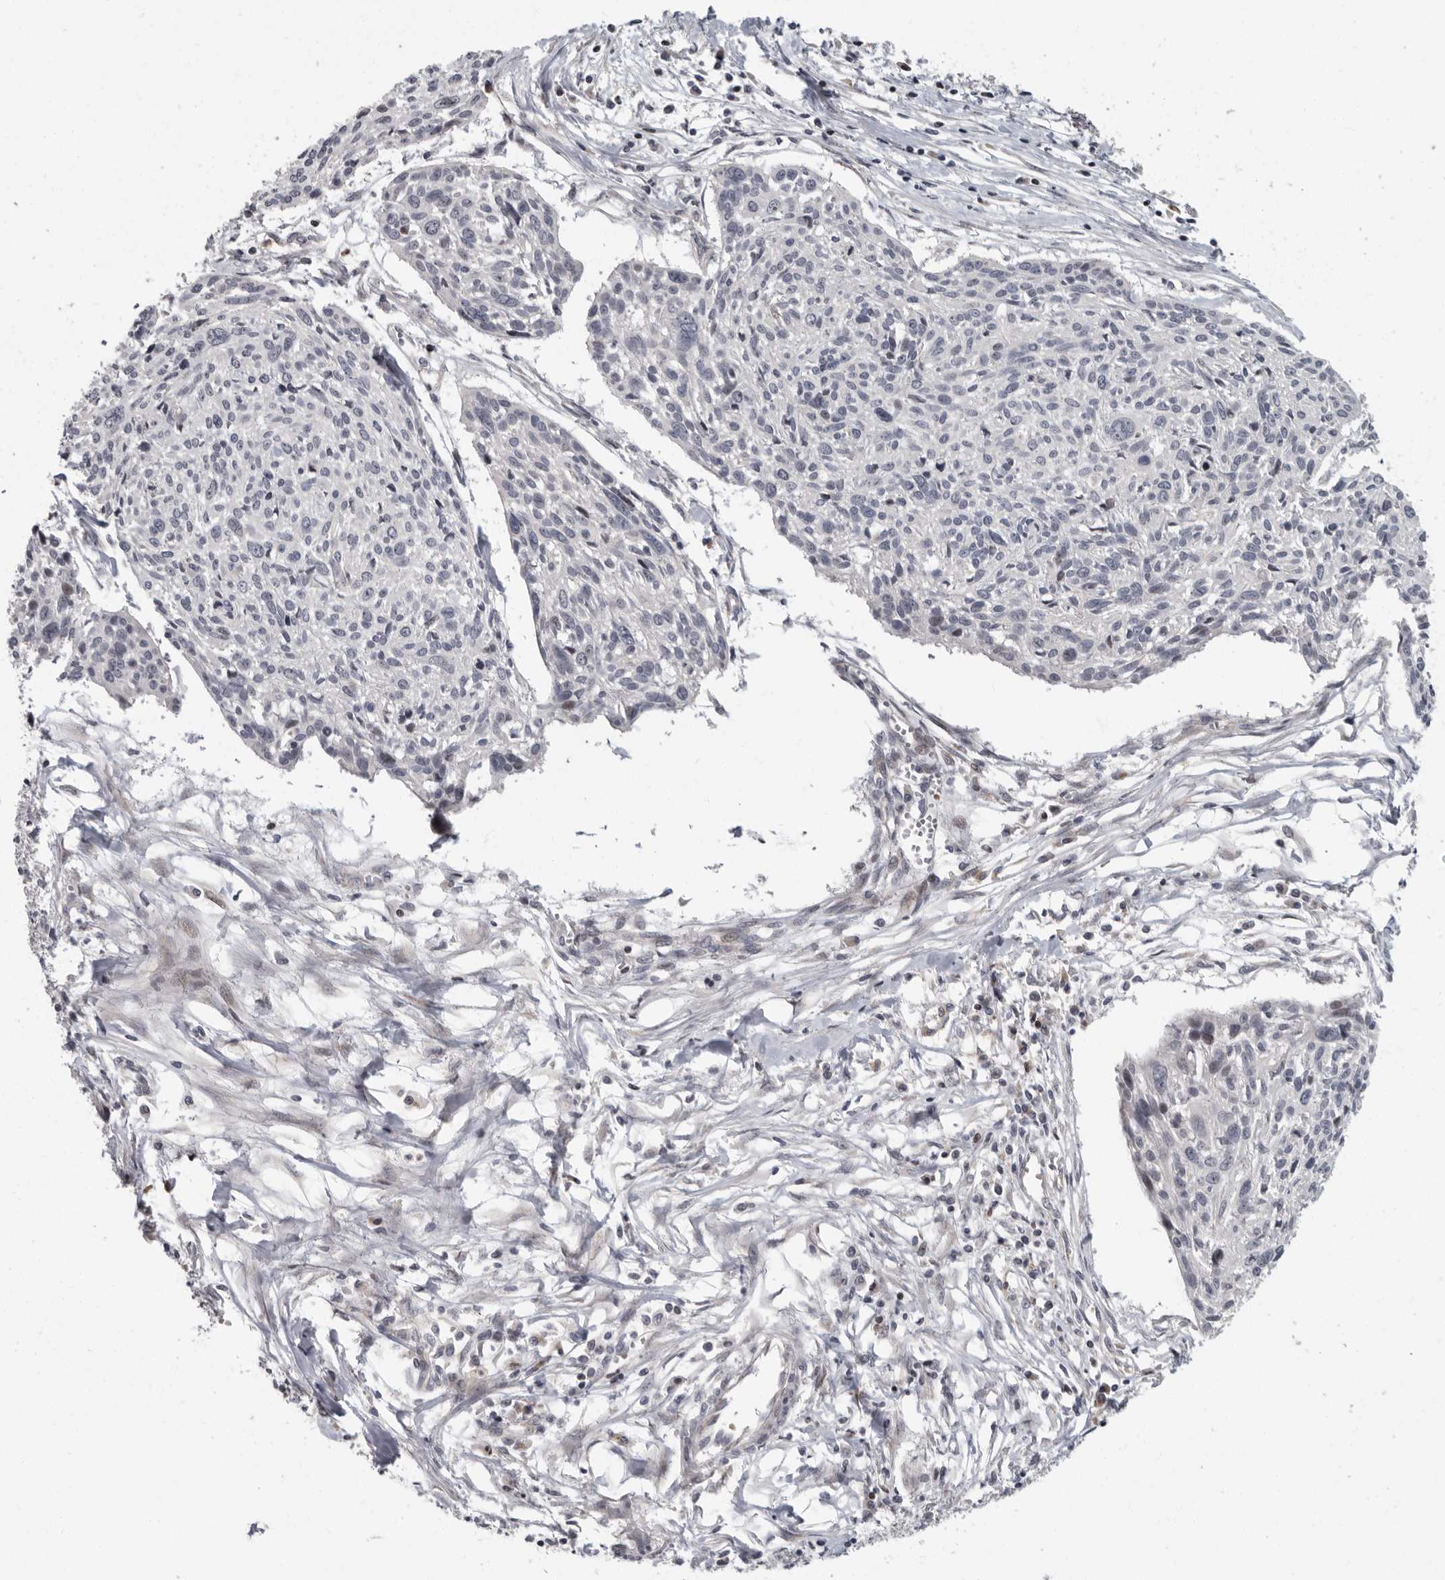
{"staining": {"intensity": "negative", "quantity": "none", "location": "none"}, "tissue": "cervical cancer", "cell_type": "Tumor cells", "image_type": "cancer", "snomed": [{"axis": "morphology", "description": "Squamous cell carcinoma, NOS"}, {"axis": "topography", "description": "Cervix"}], "caption": "High power microscopy image of an IHC micrograph of squamous cell carcinoma (cervical), revealing no significant positivity in tumor cells.", "gene": "PDCD11", "patient": {"sex": "female", "age": 51}}